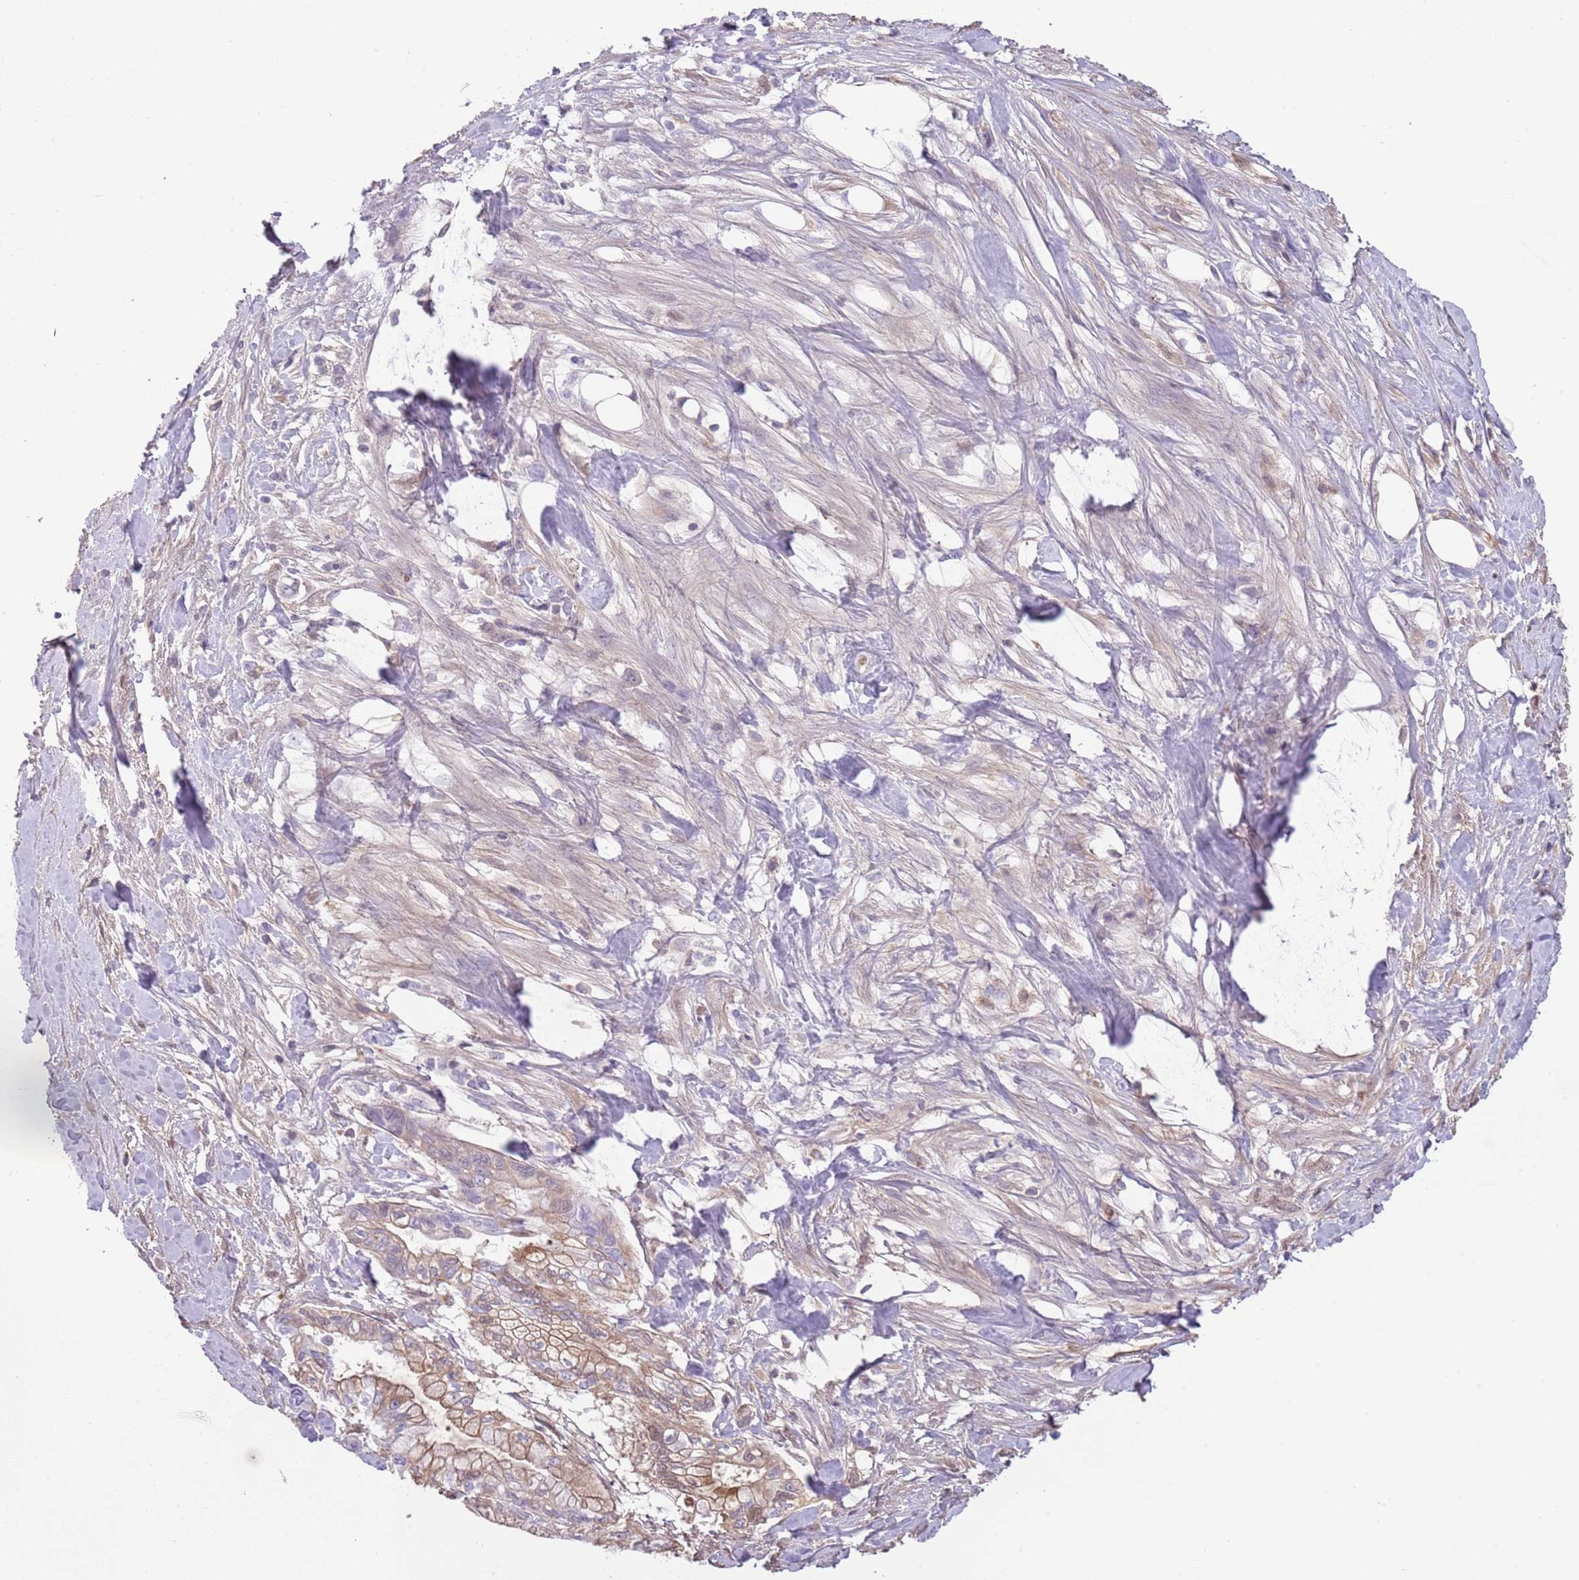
{"staining": {"intensity": "moderate", "quantity": "<25%", "location": "cytoplasmic/membranous"}, "tissue": "pancreatic cancer", "cell_type": "Tumor cells", "image_type": "cancer", "snomed": [{"axis": "morphology", "description": "Adenocarcinoma, NOS"}, {"axis": "topography", "description": "Pancreas"}], "caption": "Immunohistochemistry photomicrograph of neoplastic tissue: adenocarcinoma (pancreatic) stained using IHC exhibits low levels of moderate protein expression localized specifically in the cytoplasmic/membranous of tumor cells, appearing as a cytoplasmic/membranous brown color.", "gene": "ABHD17C", "patient": {"sex": "male", "age": 48}}